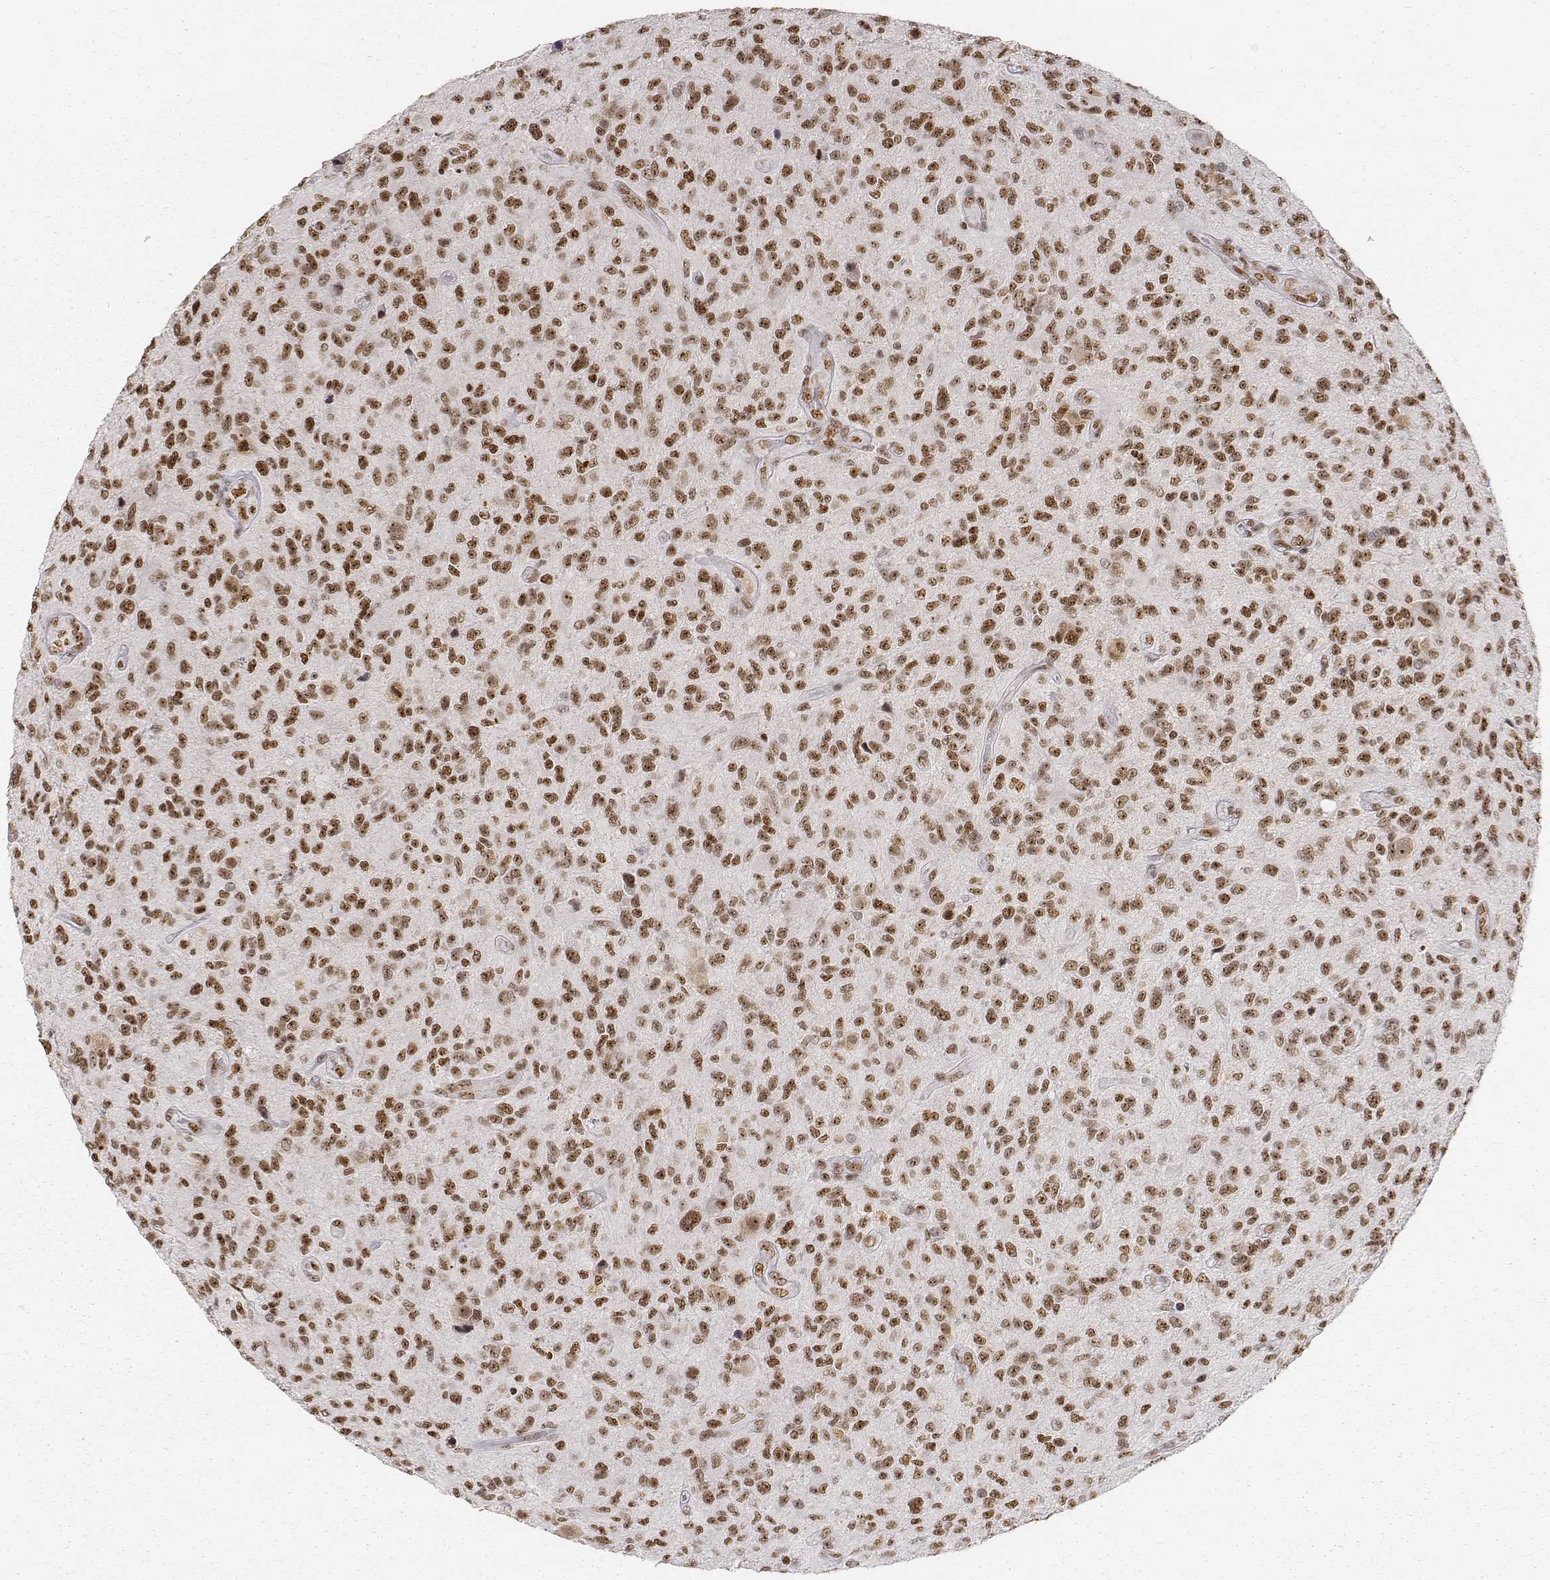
{"staining": {"intensity": "strong", "quantity": ">75%", "location": "nuclear"}, "tissue": "glioma", "cell_type": "Tumor cells", "image_type": "cancer", "snomed": [{"axis": "morphology", "description": "Glioma, malignant, High grade"}, {"axis": "topography", "description": "Brain"}], "caption": "Tumor cells show strong nuclear positivity in approximately >75% of cells in high-grade glioma (malignant).", "gene": "PHF6", "patient": {"sex": "male", "age": 47}}